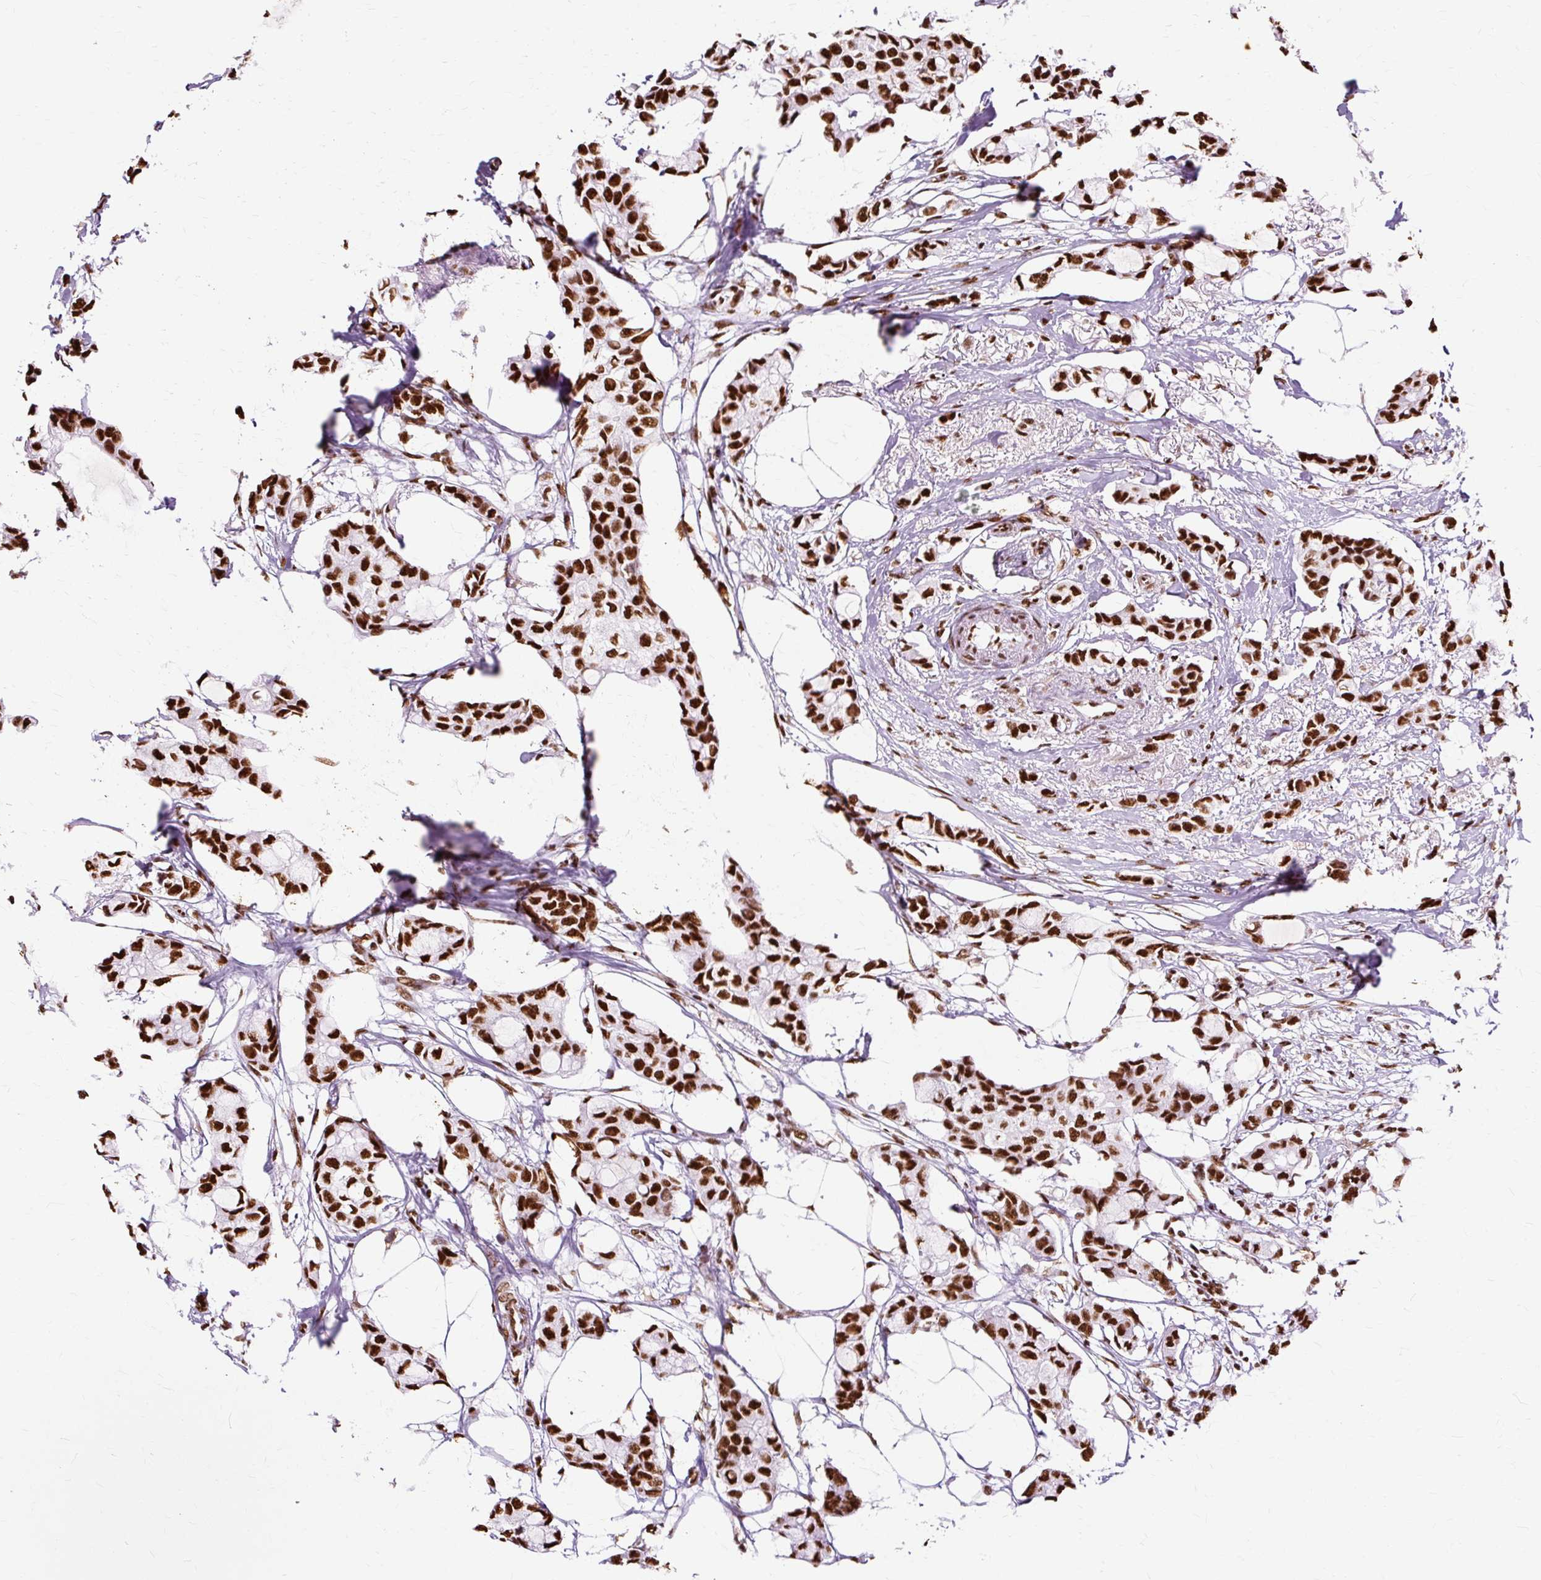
{"staining": {"intensity": "strong", "quantity": ">75%", "location": "nuclear"}, "tissue": "breast cancer", "cell_type": "Tumor cells", "image_type": "cancer", "snomed": [{"axis": "morphology", "description": "Duct carcinoma"}, {"axis": "topography", "description": "Breast"}], "caption": "This is a micrograph of immunohistochemistry staining of breast cancer, which shows strong expression in the nuclear of tumor cells.", "gene": "XRCC6", "patient": {"sex": "female", "age": 73}}